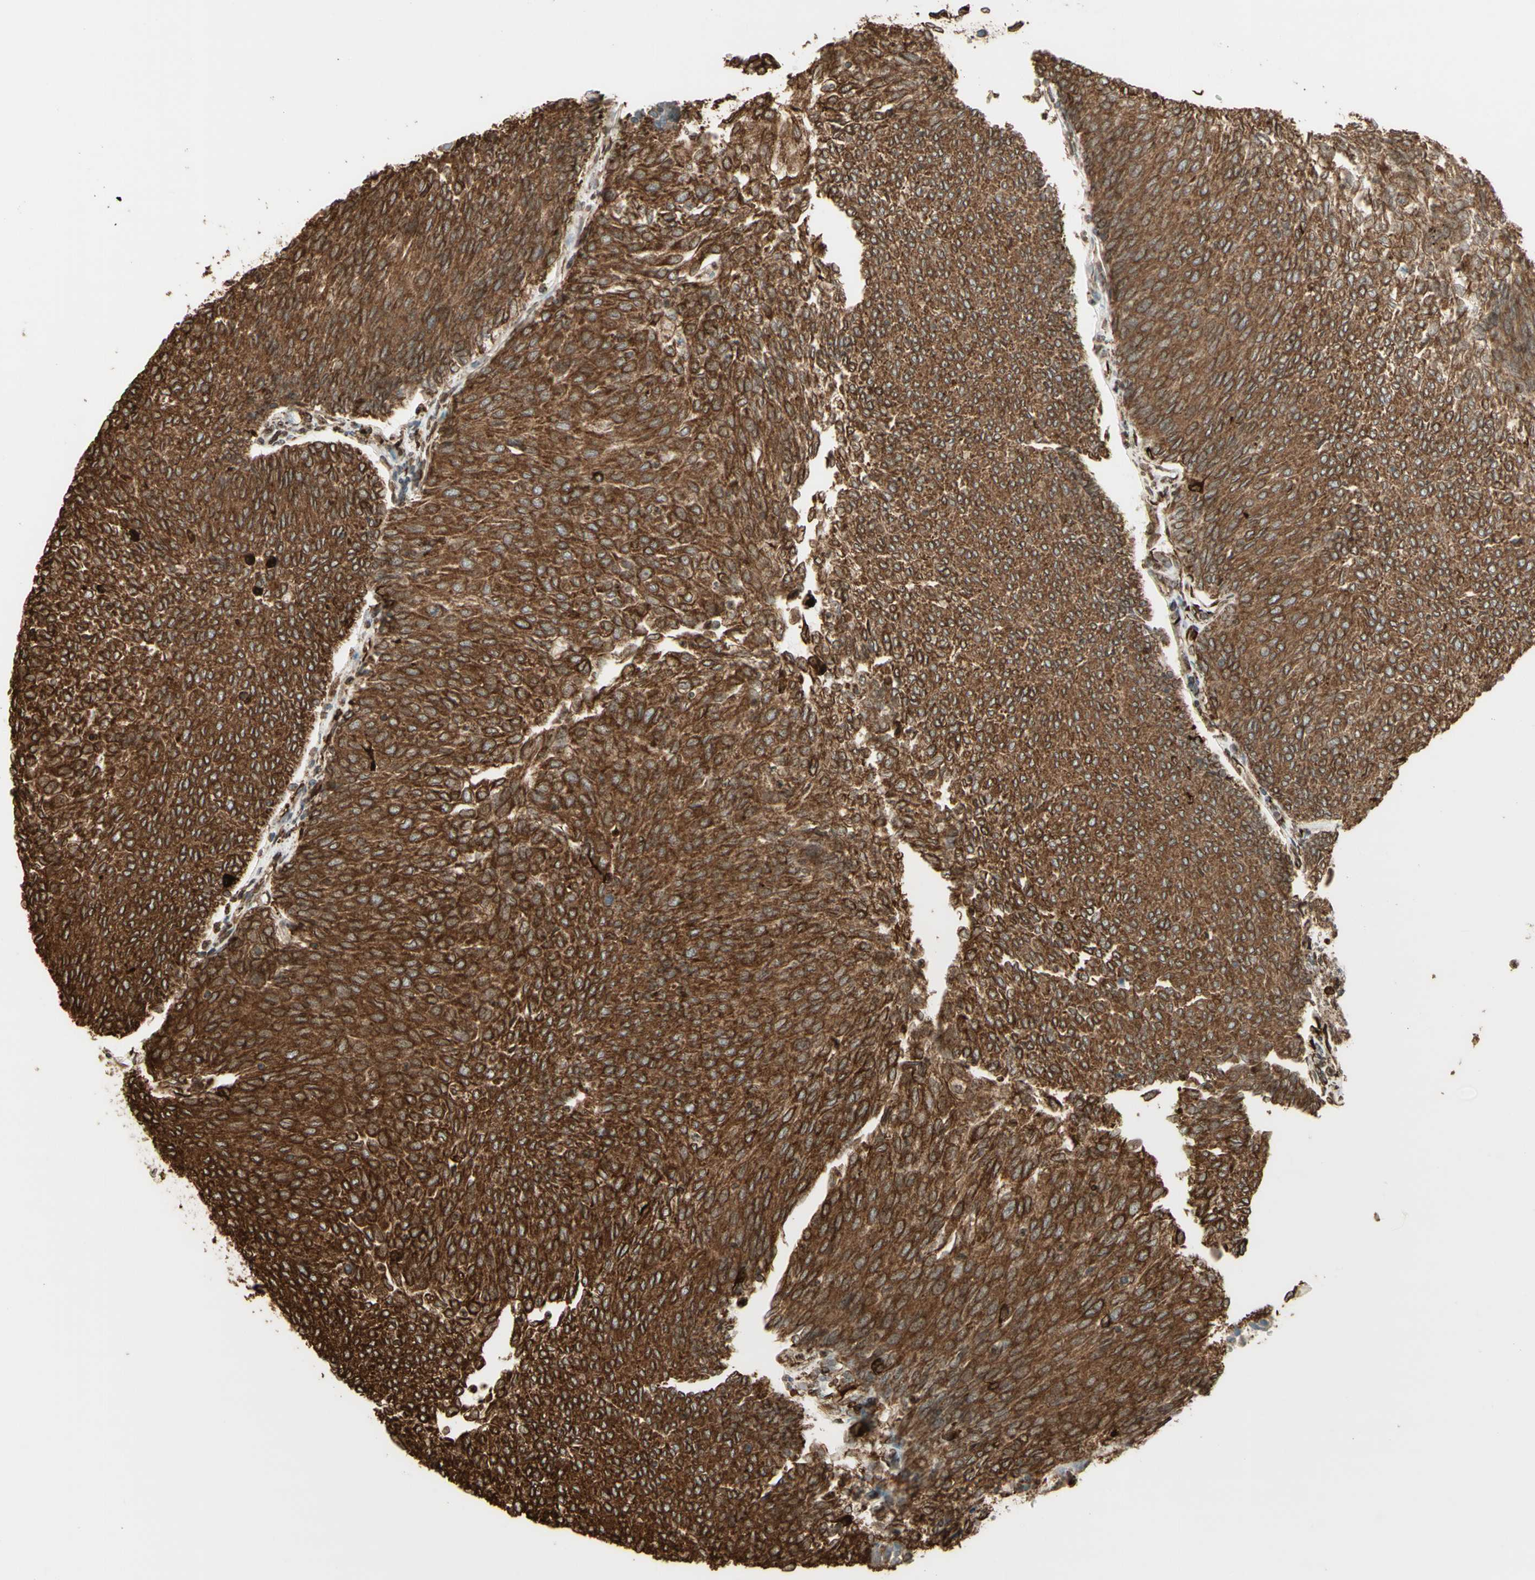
{"staining": {"intensity": "moderate", "quantity": ">75%", "location": "cytoplasmic/membranous"}, "tissue": "urothelial cancer", "cell_type": "Tumor cells", "image_type": "cancer", "snomed": [{"axis": "morphology", "description": "Urothelial carcinoma, Low grade"}, {"axis": "topography", "description": "Urinary bladder"}], "caption": "Tumor cells show medium levels of moderate cytoplasmic/membranous positivity in approximately >75% of cells in human urothelial cancer. Nuclei are stained in blue.", "gene": "CANX", "patient": {"sex": "female", "age": 79}}